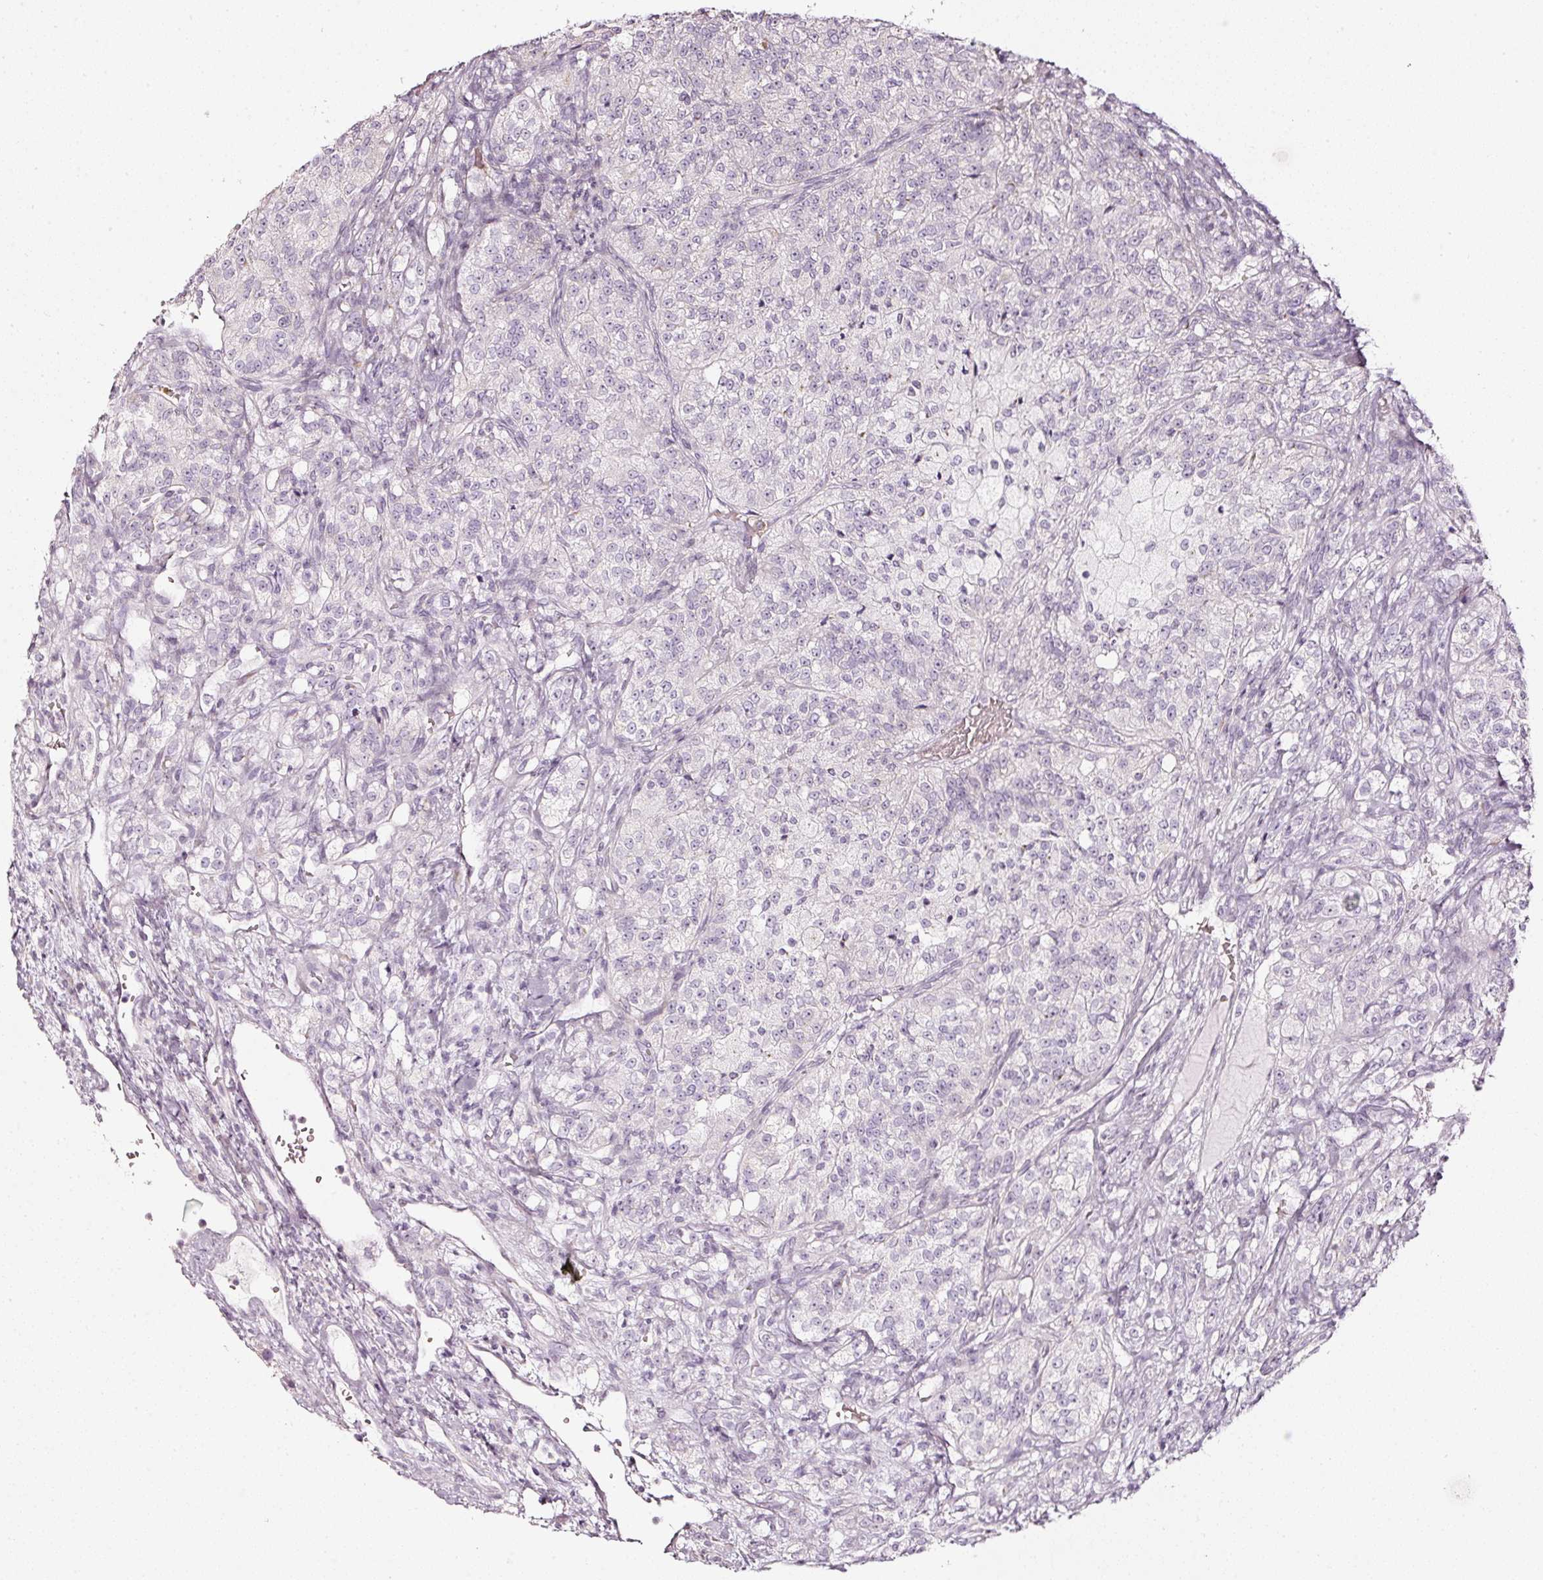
{"staining": {"intensity": "negative", "quantity": "none", "location": "none"}, "tissue": "renal cancer", "cell_type": "Tumor cells", "image_type": "cancer", "snomed": [{"axis": "morphology", "description": "Adenocarcinoma, NOS"}, {"axis": "topography", "description": "Kidney"}], "caption": "This is an immunohistochemistry photomicrograph of human adenocarcinoma (renal). There is no expression in tumor cells.", "gene": "SDF4", "patient": {"sex": "female", "age": 63}}